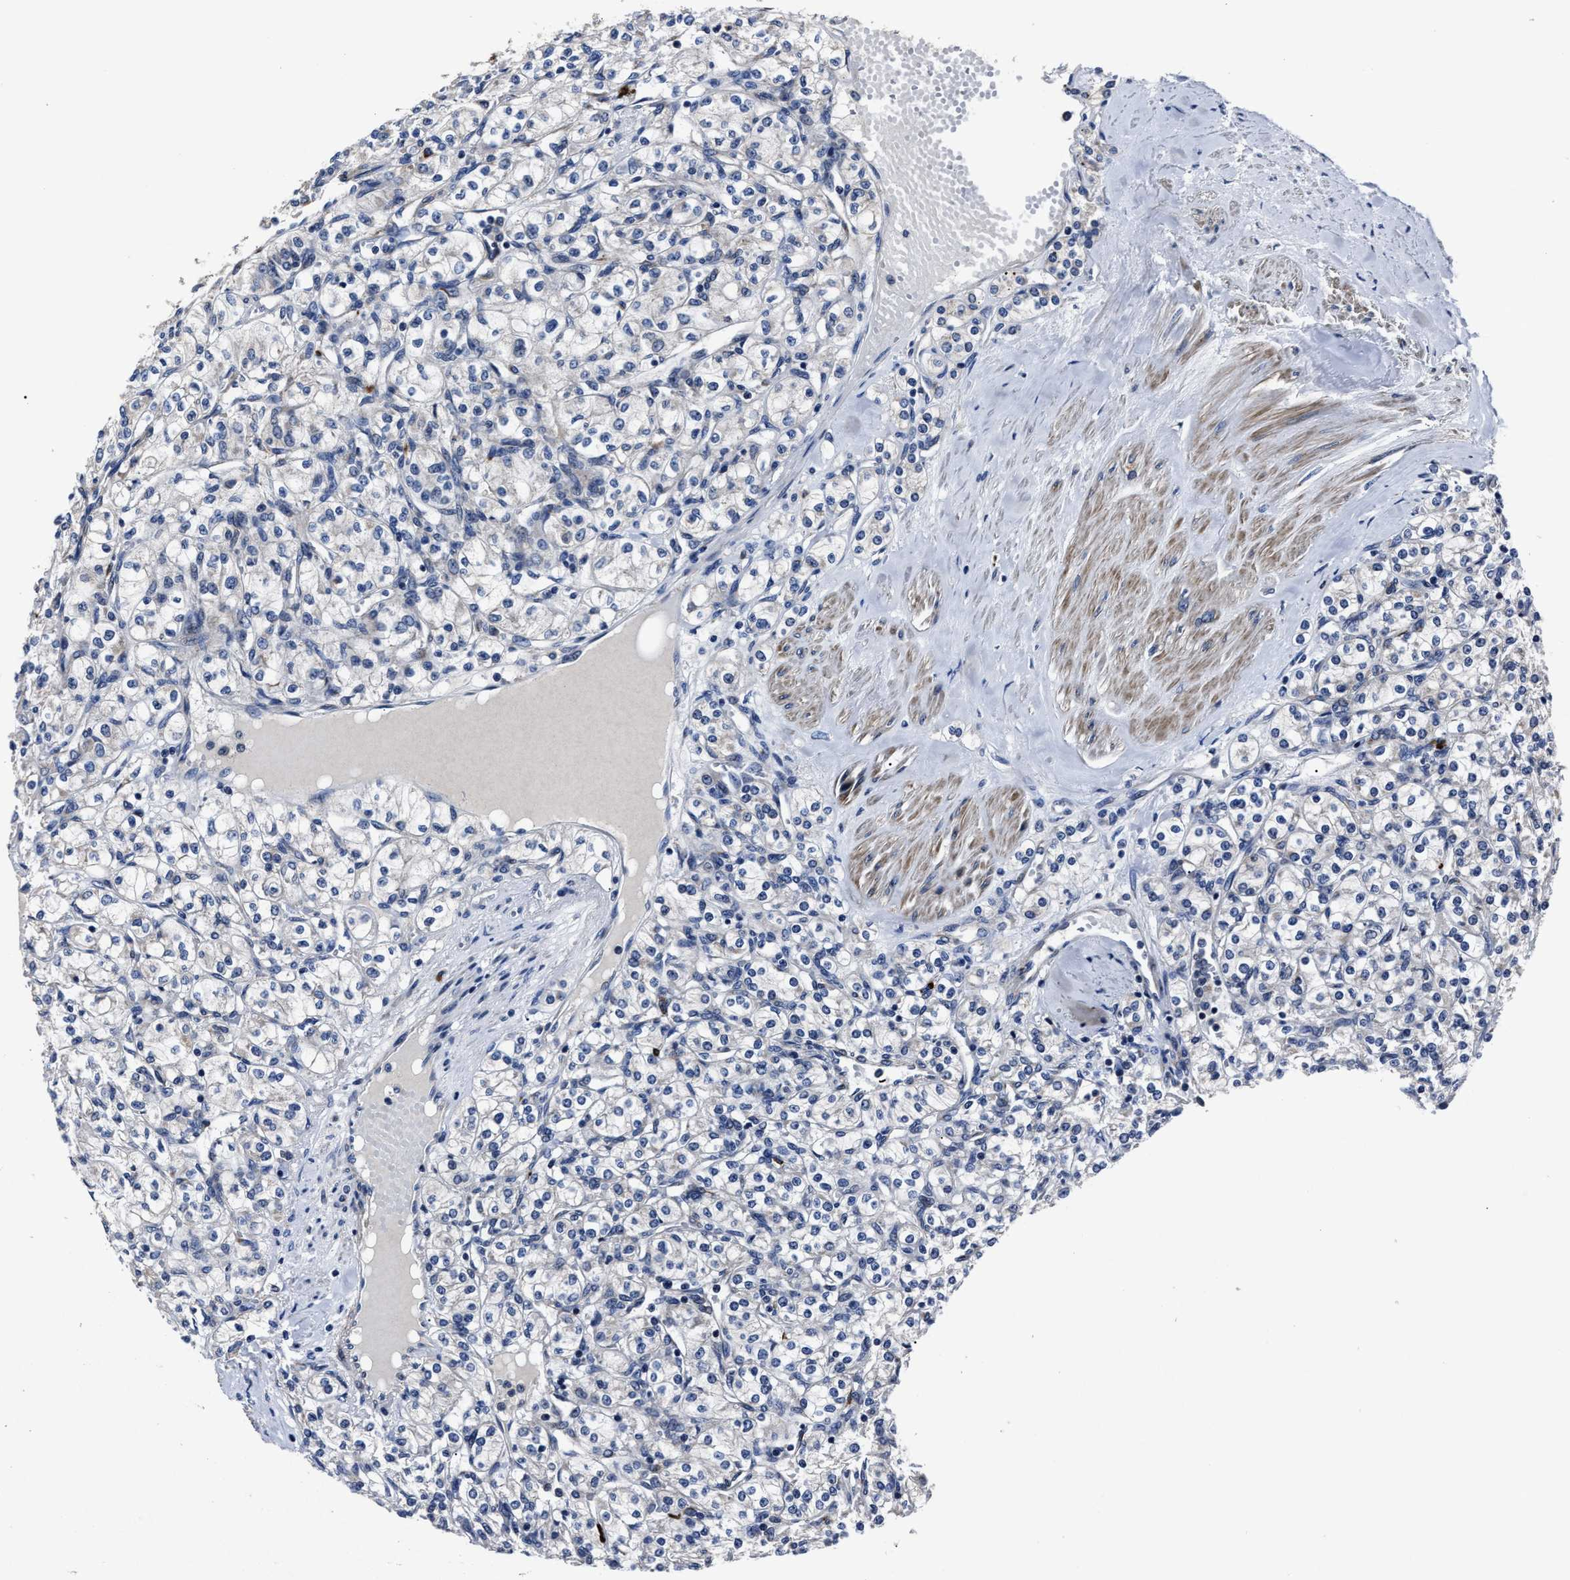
{"staining": {"intensity": "negative", "quantity": "none", "location": "none"}, "tissue": "renal cancer", "cell_type": "Tumor cells", "image_type": "cancer", "snomed": [{"axis": "morphology", "description": "Adenocarcinoma, NOS"}, {"axis": "topography", "description": "Kidney"}], "caption": "The micrograph demonstrates no significant expression in tumor cells of renal cancer (adenocarcinoma).", "gene": "RSBN1L", "patient": {"sex": "male", "age": 77}}